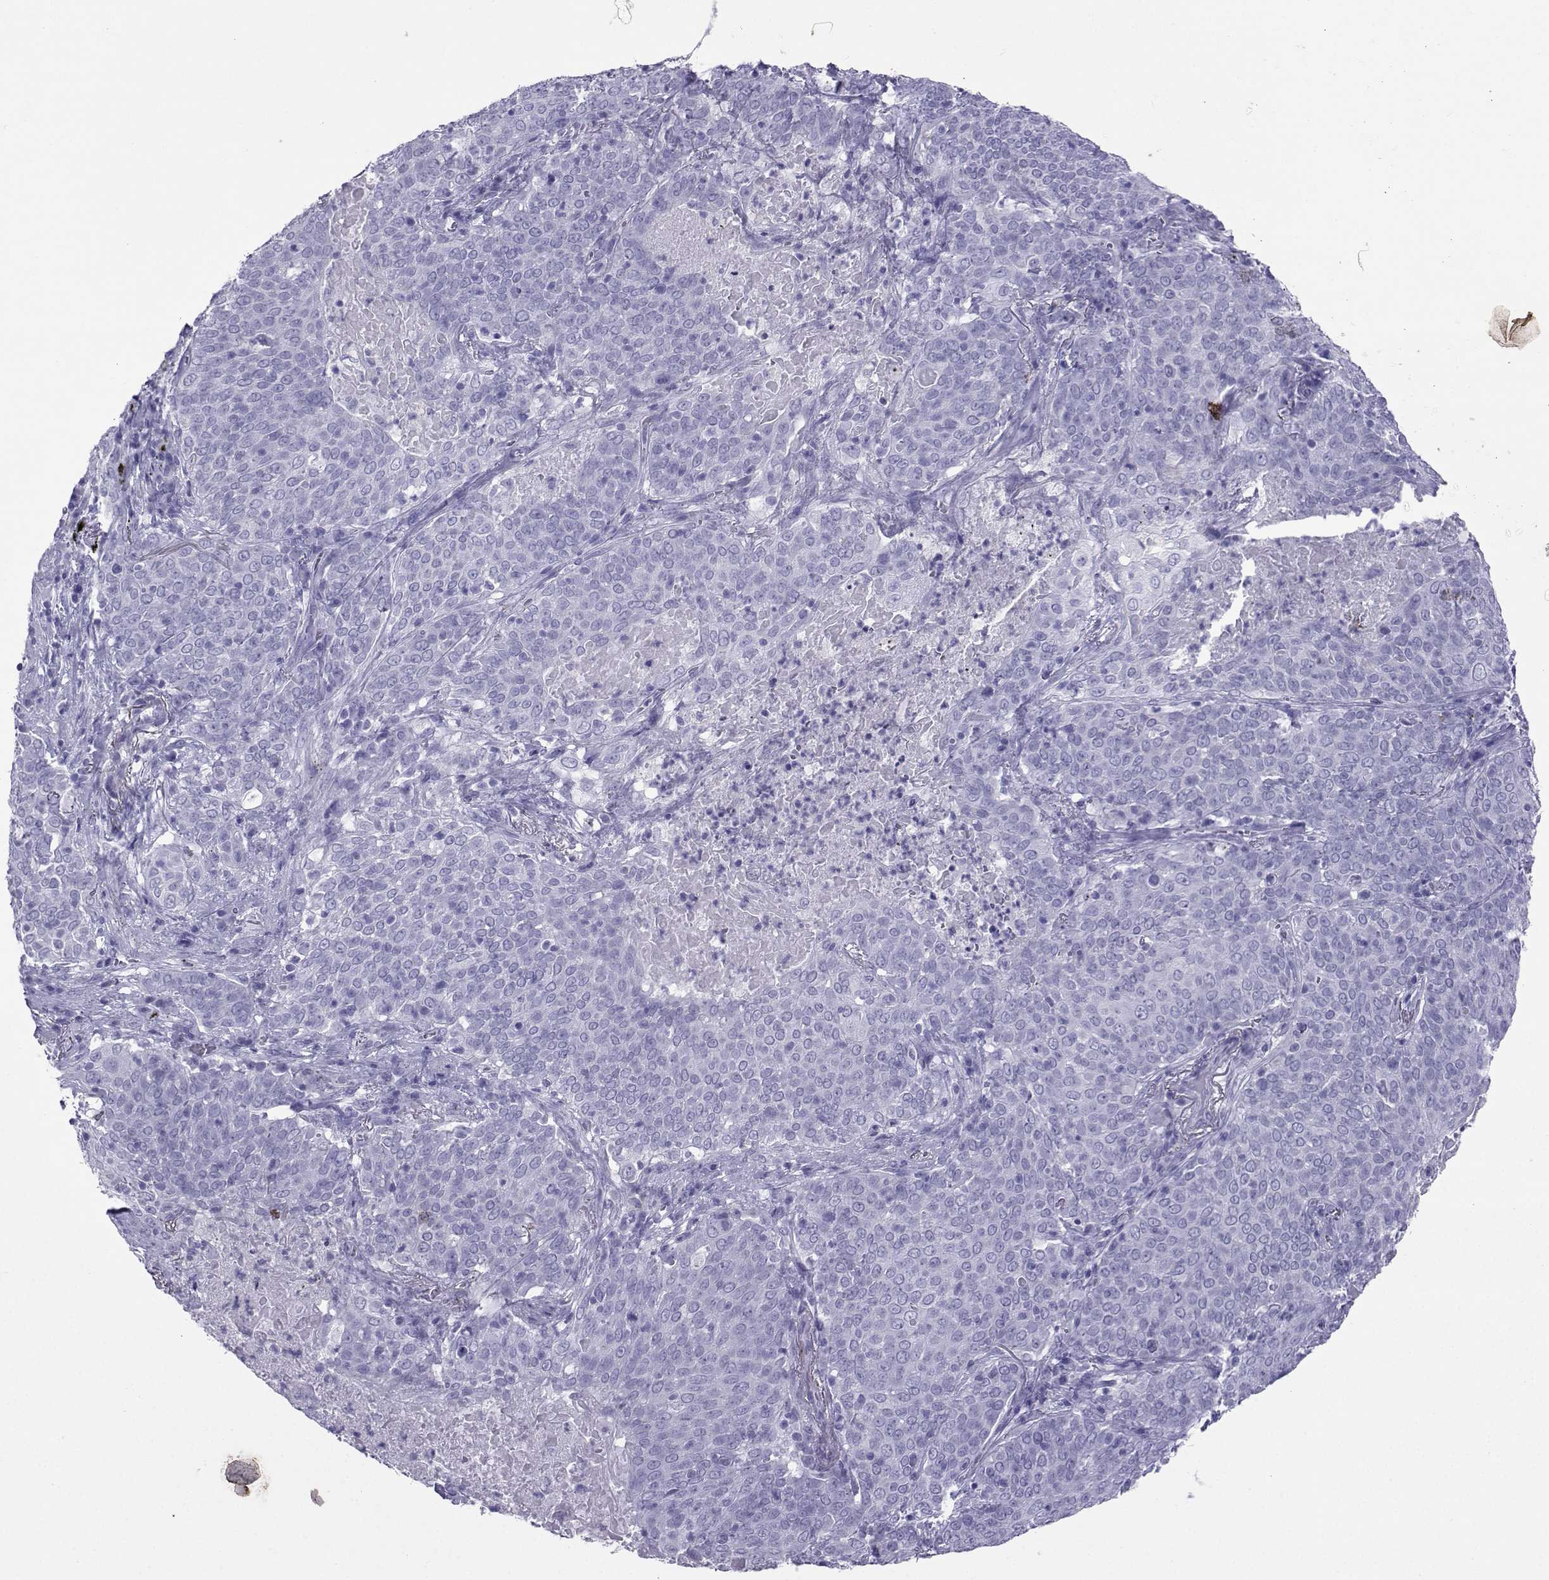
{"staining": {"intensity": "negative", "quantity": "none", "location": "none"}, "tissue": "lung cancer", "cell_type": "Tumor cells", "image_type": "cancer", "snomed": [{"axis": "morphology", "description": "Squamous cell carcinoma, NOS"}, {"axis": "topography", "description": "Lung"}], "caption": "Immunohistochemistry of squamous cell carcinoma (lung) reveals no positivity in tumor cells. (DAB (3,3'-diaminobenzidine) immunohistochemistry (IHC) with hematoxylin counter stain).", "gene": "LORICRIN", "patient": {"sex": "male", "age": 82}}